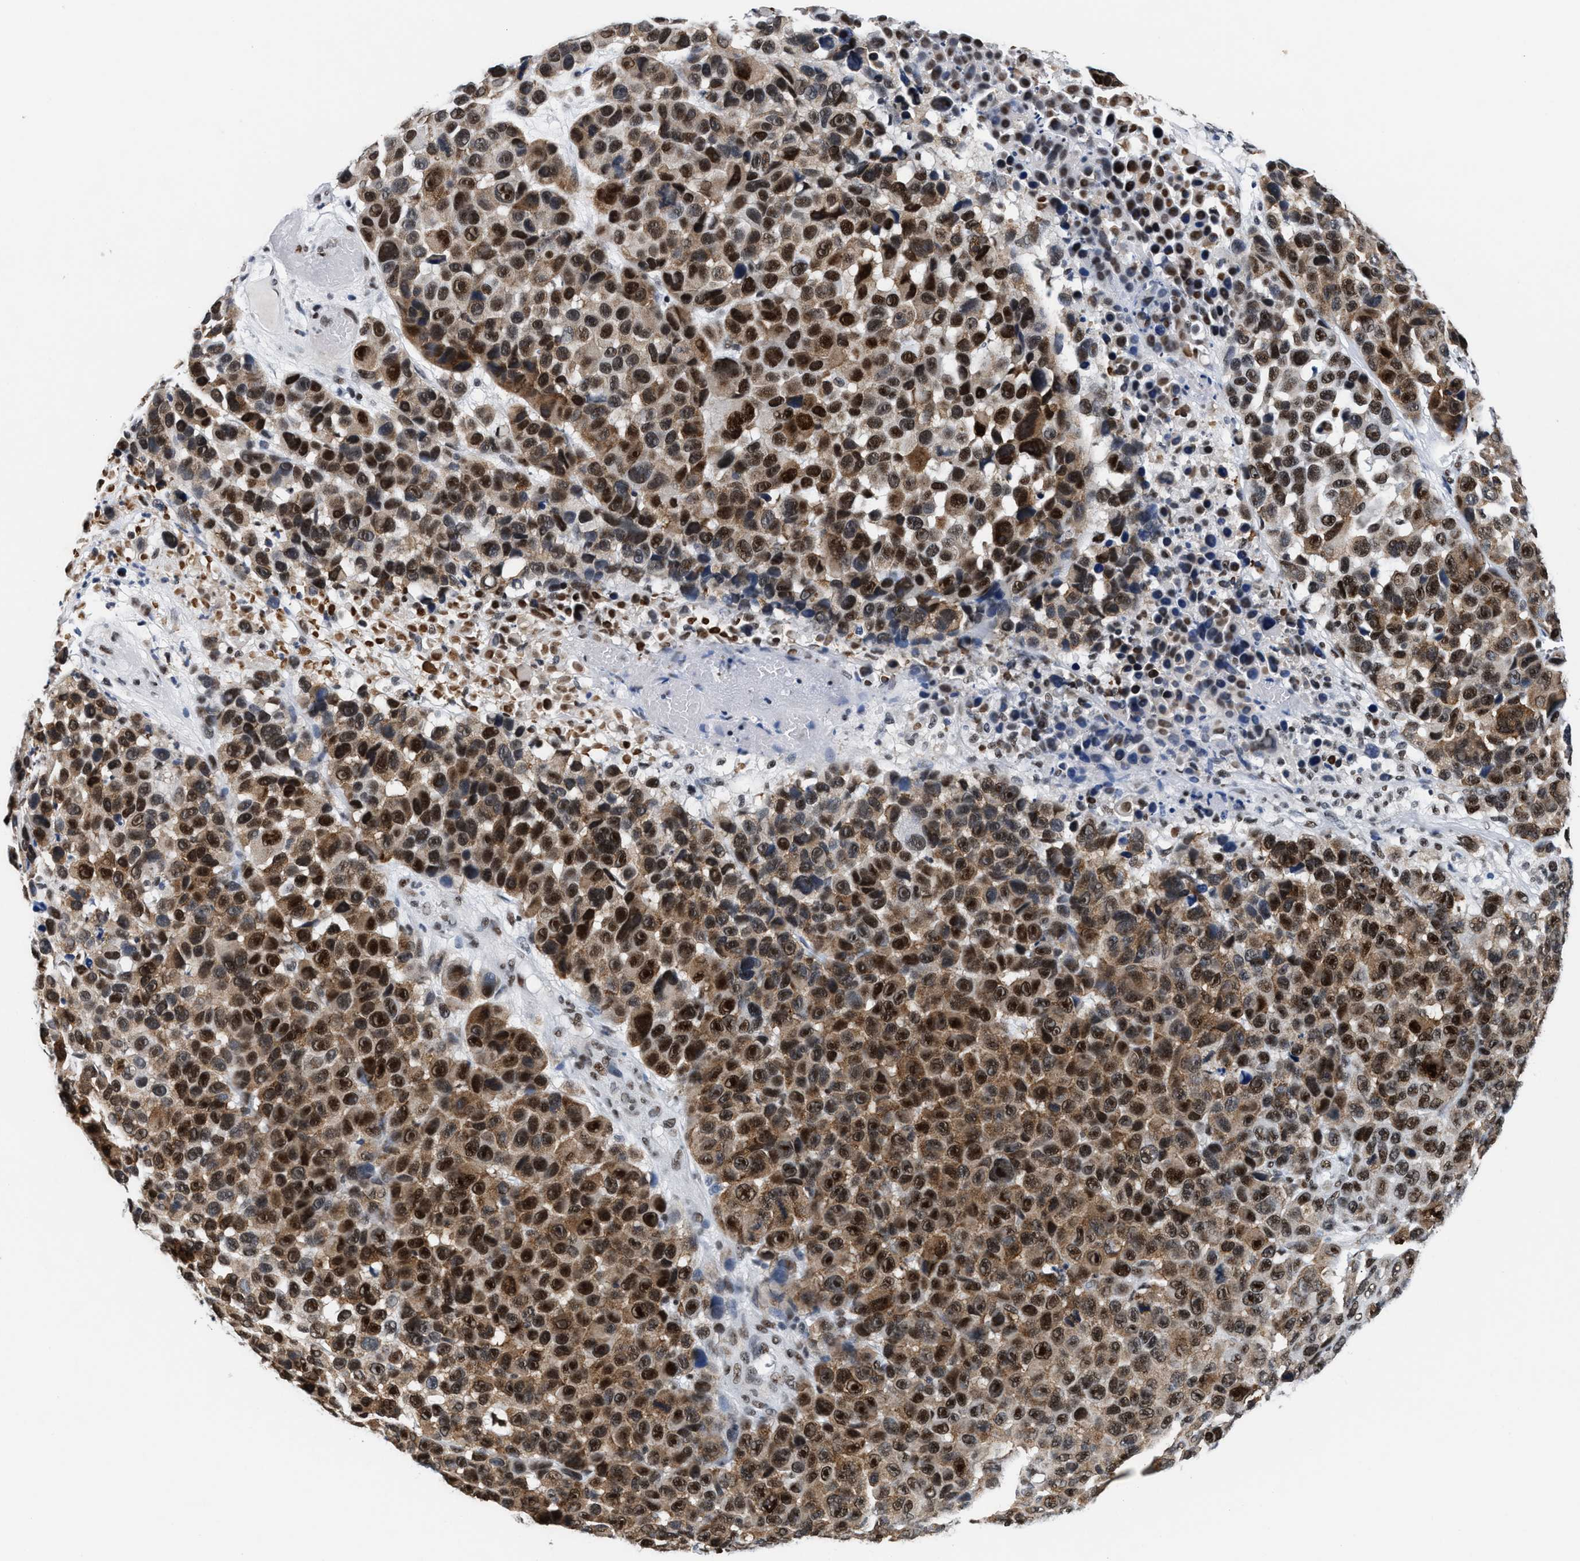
{"staining": {"intensity": "strong", "quantity": ">75%", "location": "cytoplasmic/membranous,nuclear"}, "tissue": "melanoma", "cell_type": "Tumor cells", "image_type": "cancer", "snomed": [{"axis": "morphology", "description": "Malignant melanoma, NOS"}, {"axis": "topography", "description": "Skin"}], "caption": "High-magnification brightfield microscopy of malignant melanoma stained with DAB (brown) and counterstained with hematoxylin (blue). tumor cells exhibit strong cytoplasmic/membranous and nuclear positivity is appreciated in approximately>75% of cells. The staining was performed using DAB (3,3'-diaminobenzidine), with brown indicating positive protein expression. Nuclei are stained blue with hematoxylin.", "gene": "RAD50", "patient": {"sex": "male", "age": 53}}